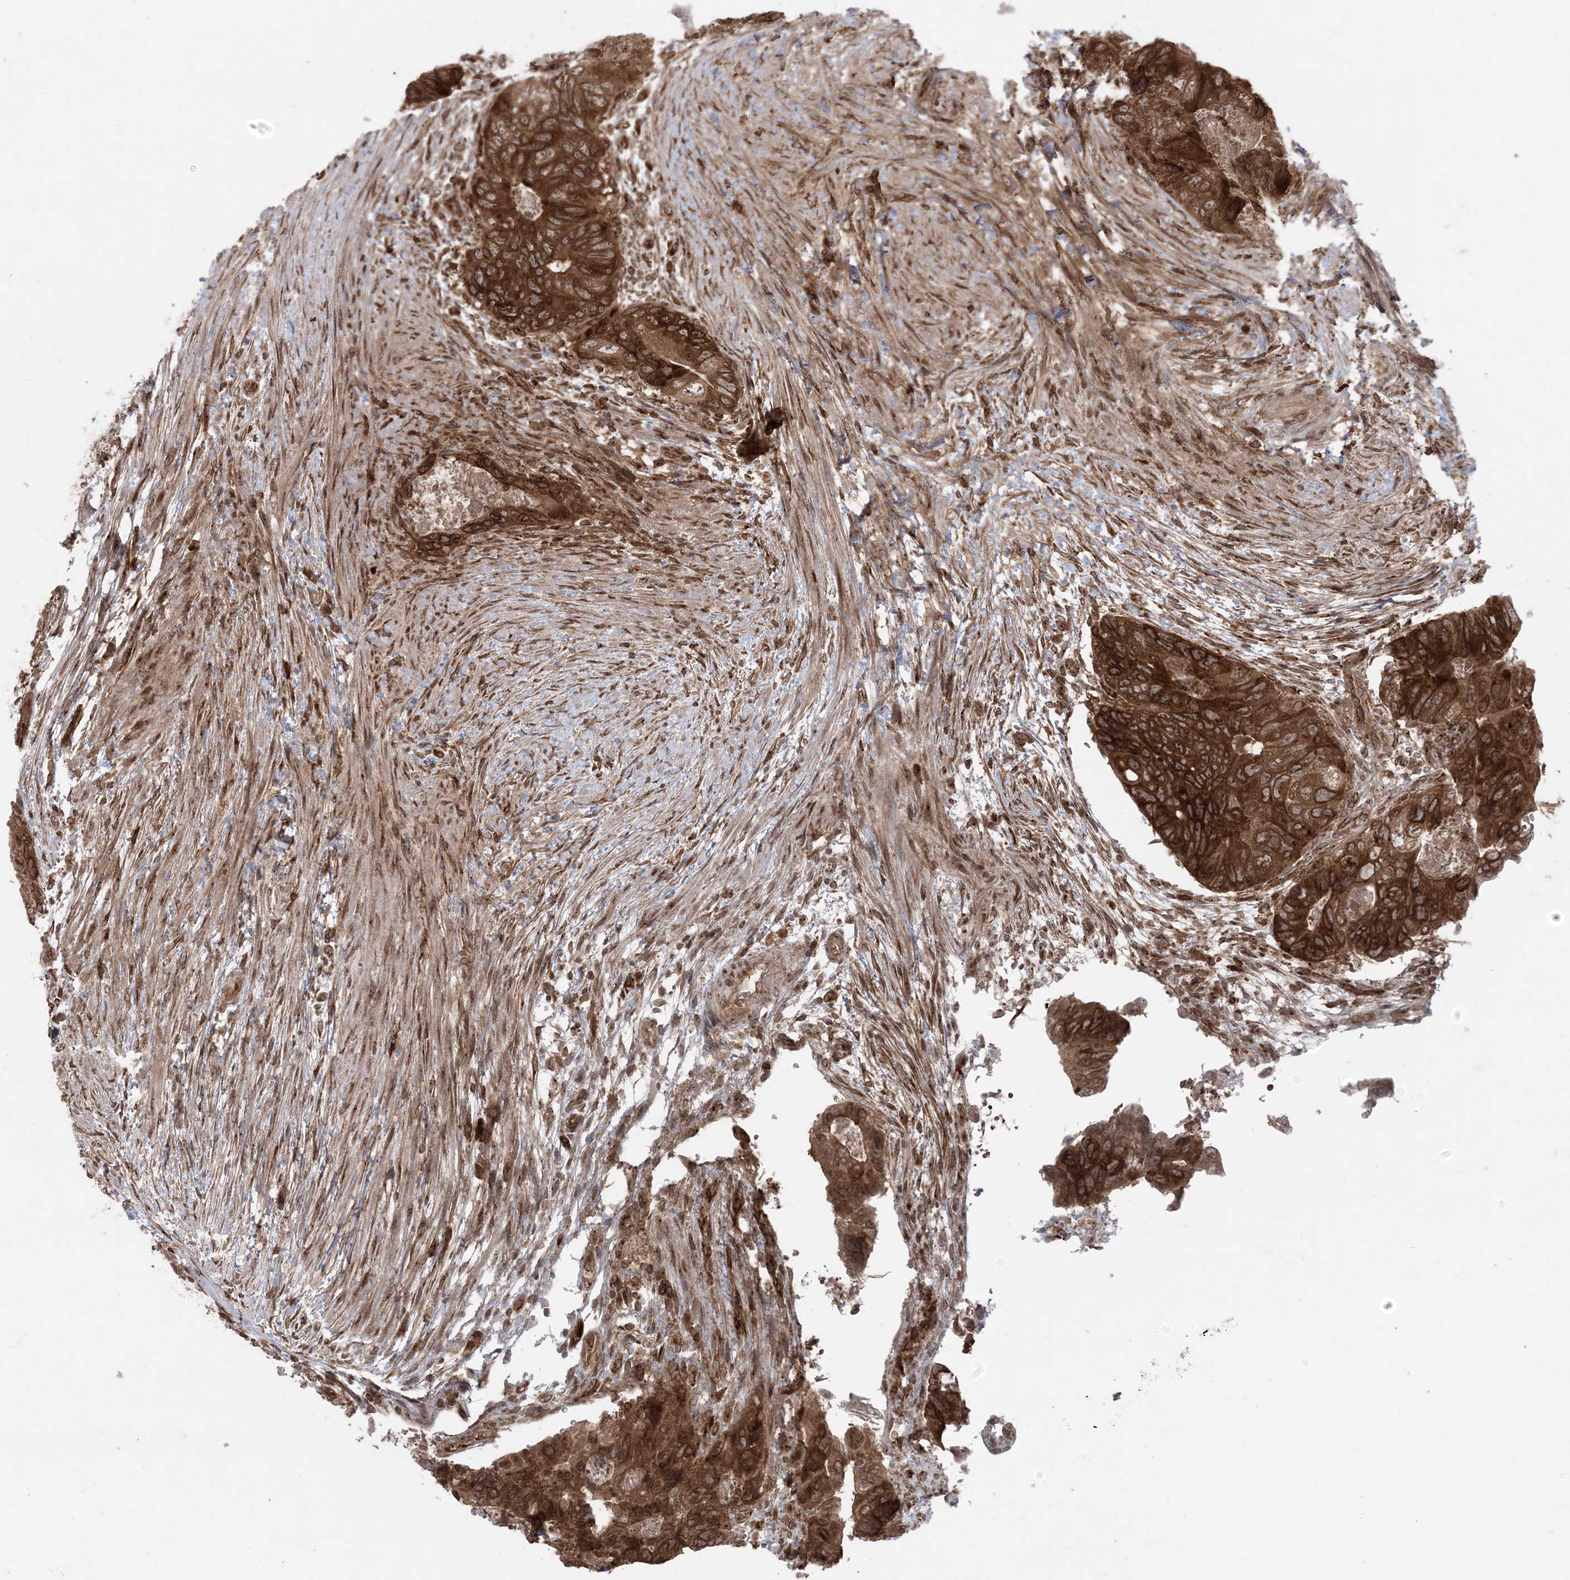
{"staining": {"intensity": "strong", "quantity": ">75%", "location": "cytoplasmic/membranous"}, "tissue": "colorectal cancer", "cell_type": "Tumor cells", "image_type": "cancer", "snomed": [{"axis": "morphology", "description": "Adenocarcinoma, NOS"}, {"axis": "topography", "description": "Rectum"}], "caption": "Human colorectal cancer stained with a brown dye displays strong cytoplasmic/membranous positive expression in about >75% of tumor cells.", "gene": "DDX19B", "patient": {"sex": "male", "age": 63}}